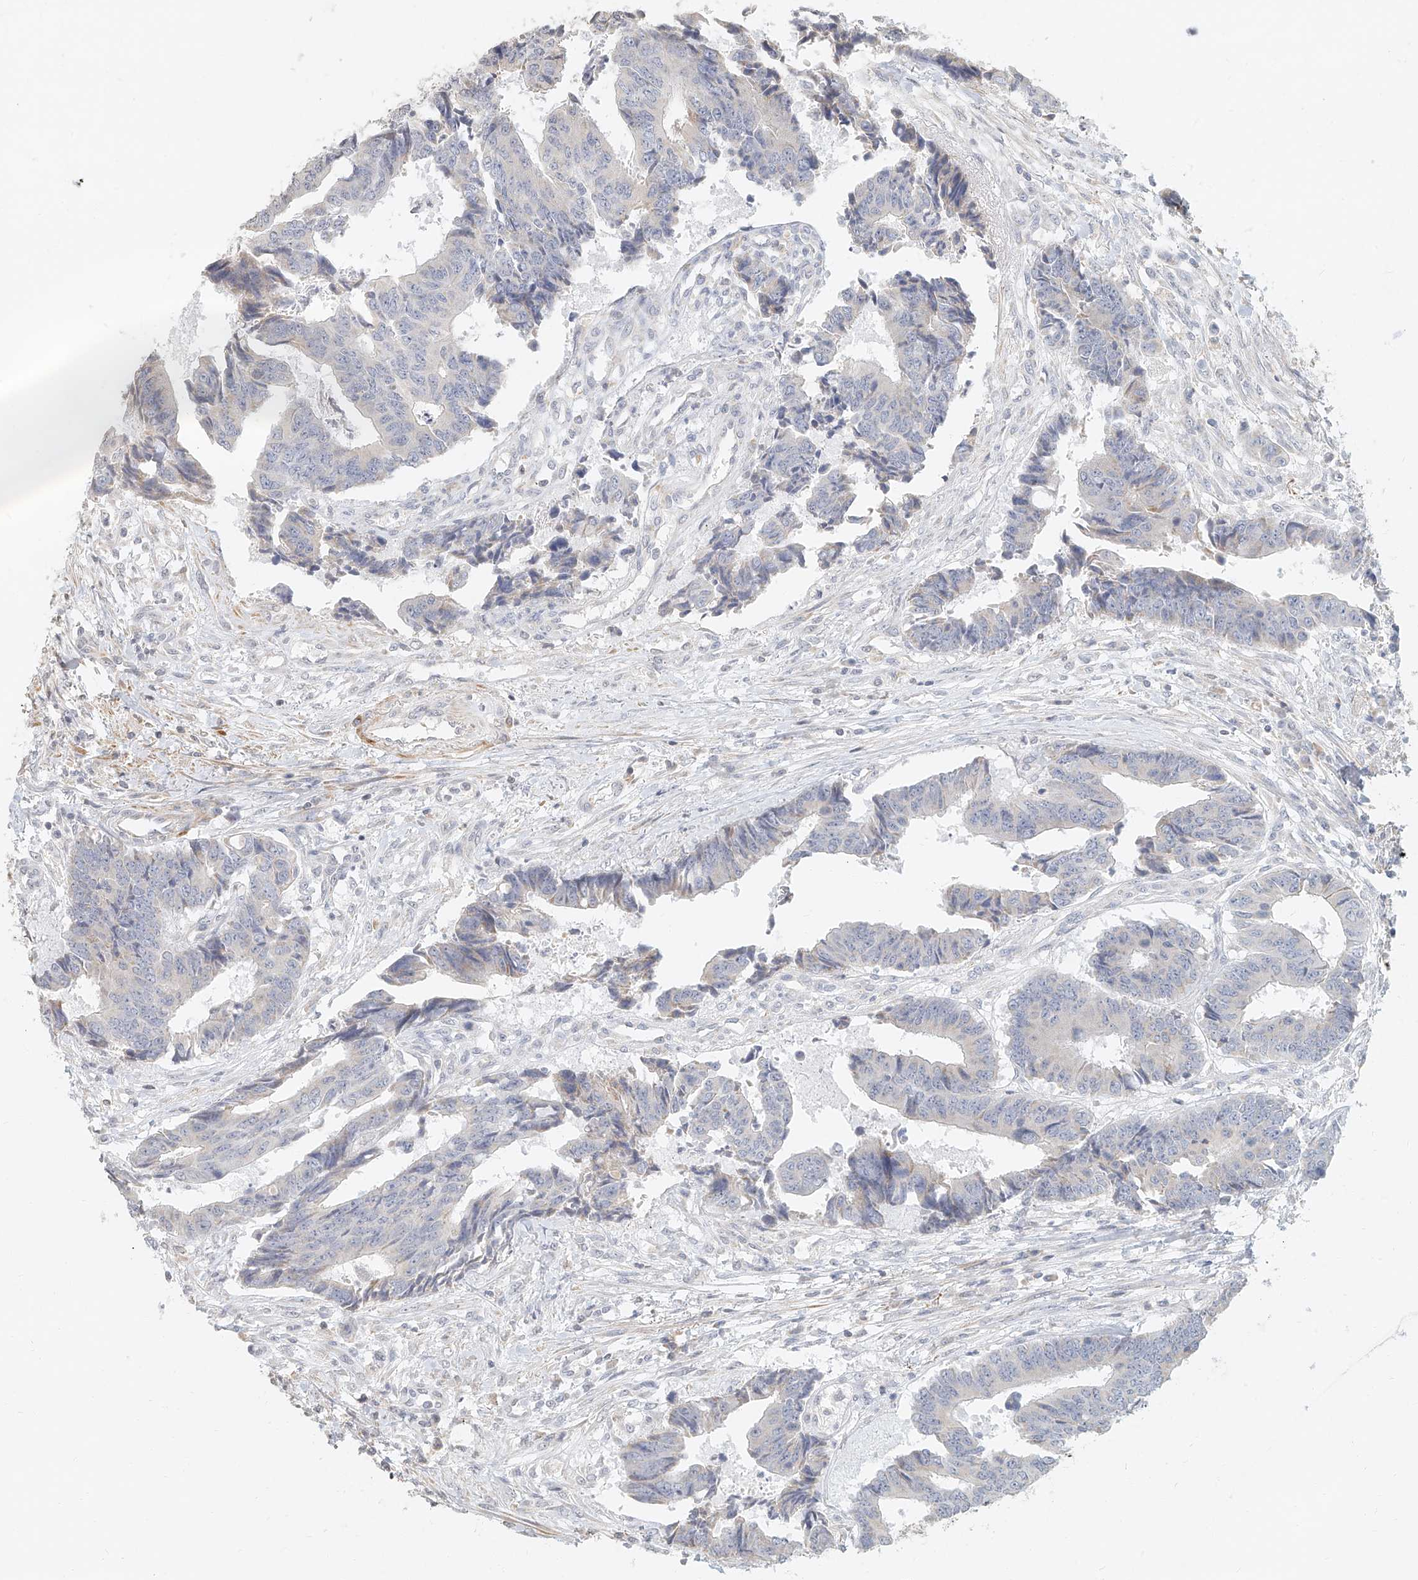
{"staining": {"intensity": "negative", "quantity": "none", "location": "none"}, "tissue": "colorectal cancer", "cell_type": "Tumor cells", "image_type": "cancer", "snomed": [{"axis": "morphology", "description": "Adenocarcinoma, NOS"}, {"axis": "topography", "description": "Rectum"}], "caption": "This is a image of immunohistochemistry staining of colorectal cancer, which shows no expression in tumor cells.", "gene": "CXorf58", "patient": {"sex": "male", "age": 84}}